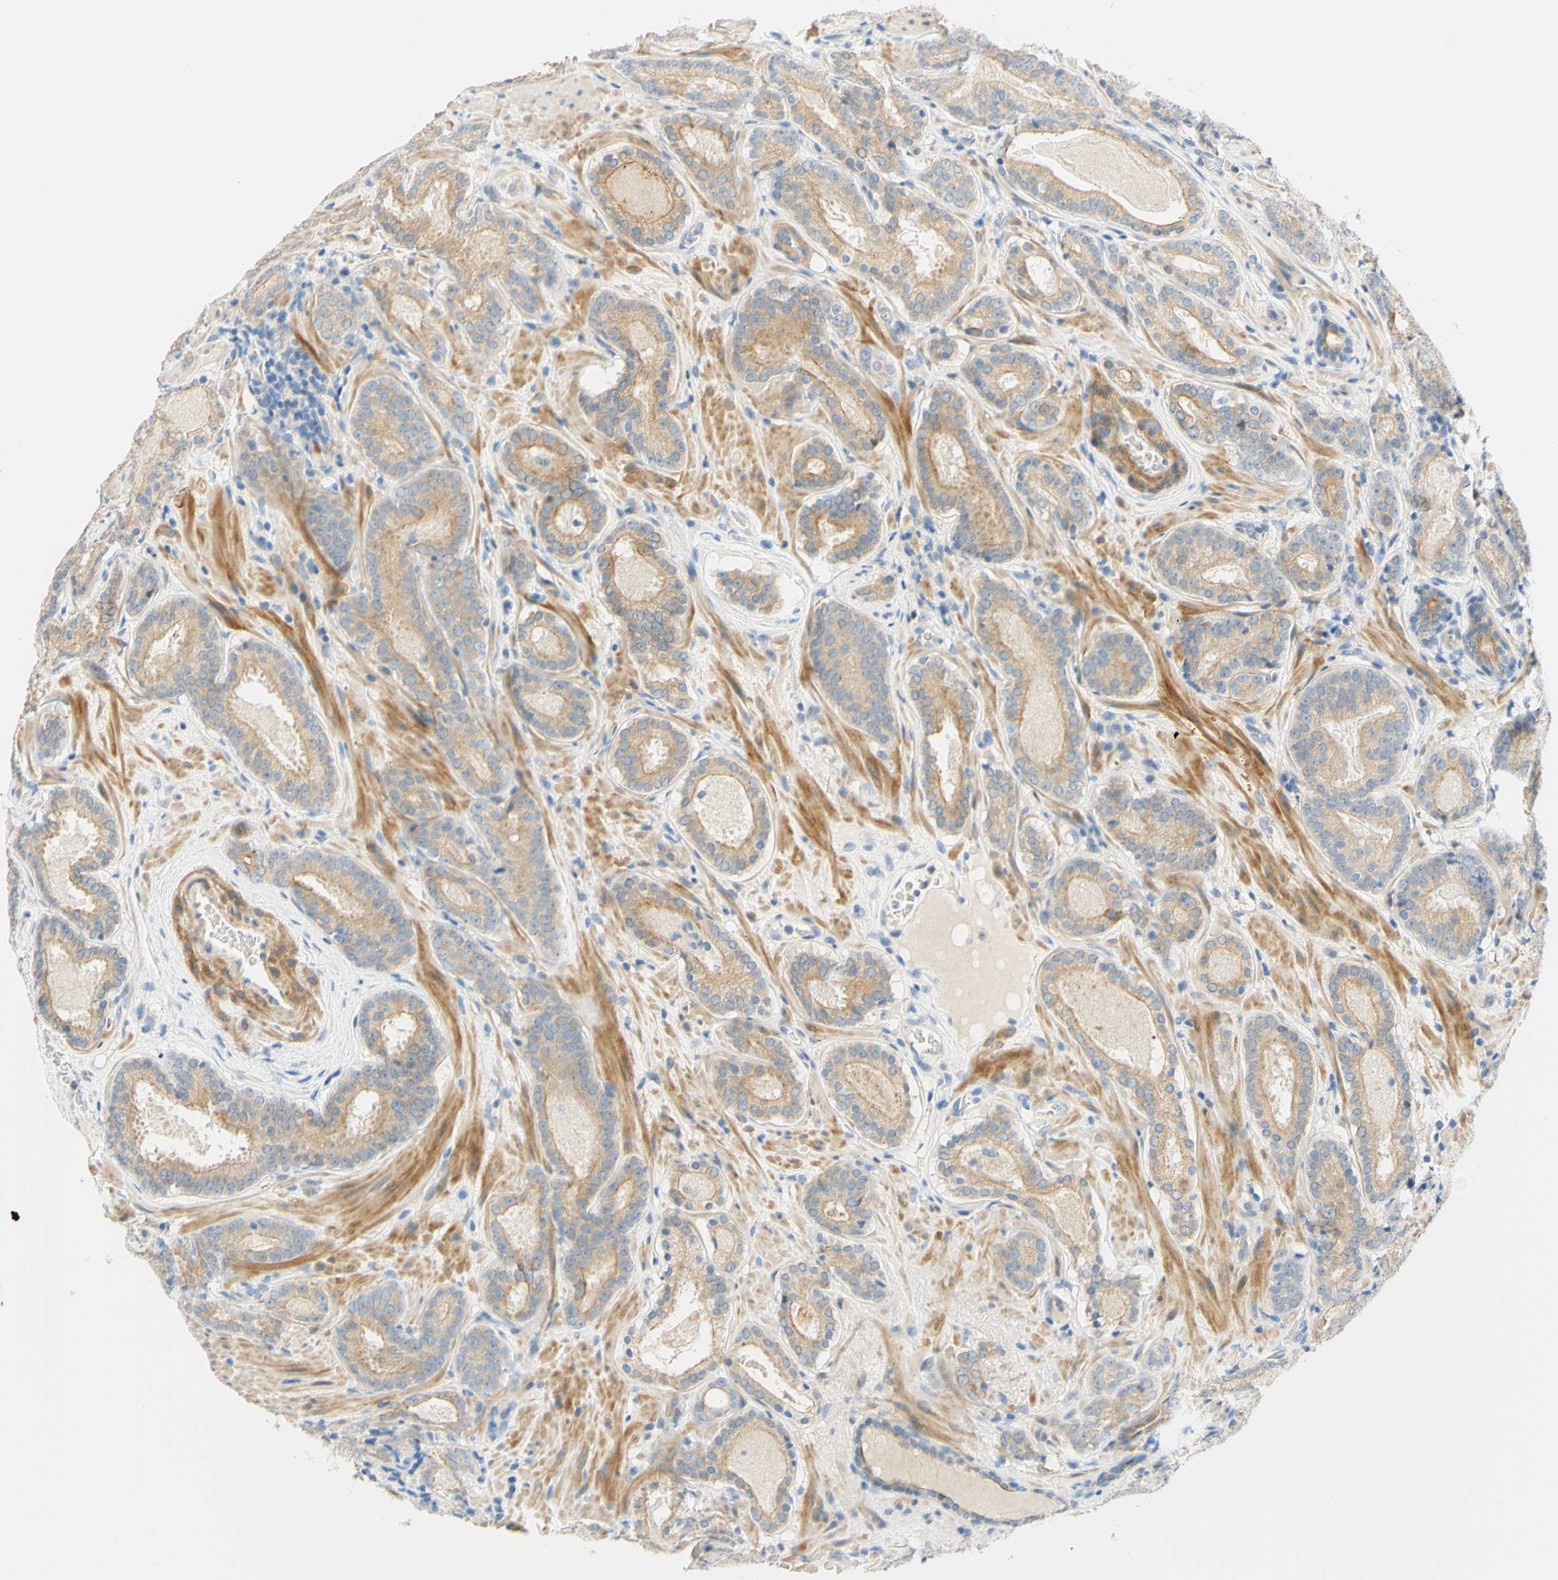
{"staining": {"intensity": "moderate", "quantity": ">75%", "location": "cytoplasmic/membranous"}, "tissue": "prostate cancer", "cell_type": "Tumor cells", "image_type": "cancer", "snomed": [{"axis": "morphology", "description": "Adenocarcinoma, Low grade"}, {"axis": "topography", "description": "Prostate"}], "caption": "High-power microscopy captured an IHC micrograph of prostate cancer (adenocarcinoma (low-grade)), revealing moderate cytoplasmic/membranous positivity in about >75% of tumor cells. The protein of interest is stained brown, and the nuclei are stained in blue (DAB (3,3'-diaminobenzidine) IHC with brightfield microscopy, high magnification).", "gene": "ENTREP2", "patient": {"sex": "male", "age": 69}}